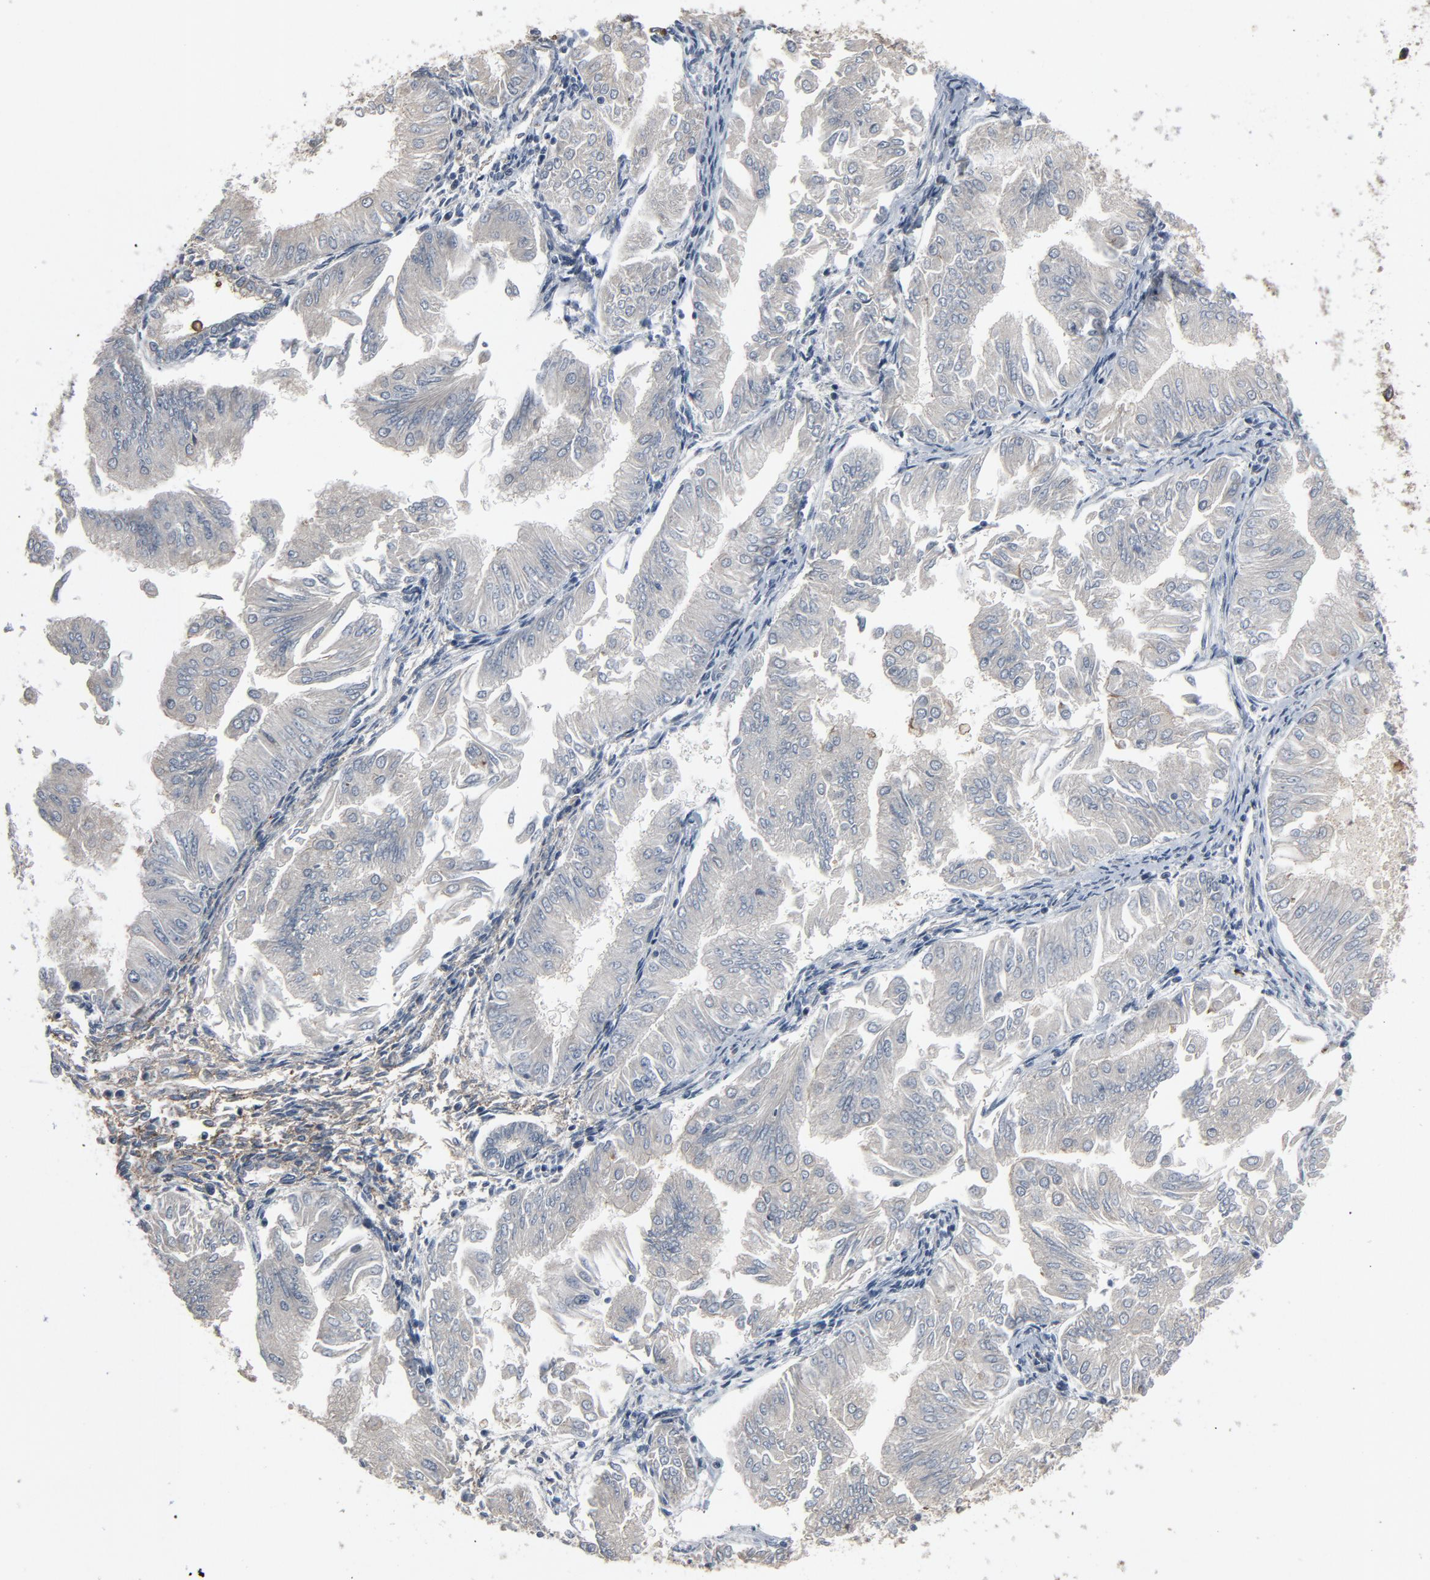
{"staining": {"intensity": "negative", "quantity": "none", "location": "none"}, "tissue": "endometrial cancer", "cell_type": "Tumor cells", "image_type": "cancer", "snomed": [{"axis": "morphology", "description": "Adenocarcinoma, NOS"}, {"axis": "topography", "description": "Endometrium"}], "caption": "This is an immunohistochemistry image of human endometrial cancer (adenocarcinoma). There is no expression in tumor cells.", "gene": "PDZD4", "patient": {"sex": "female", "age": 53}}